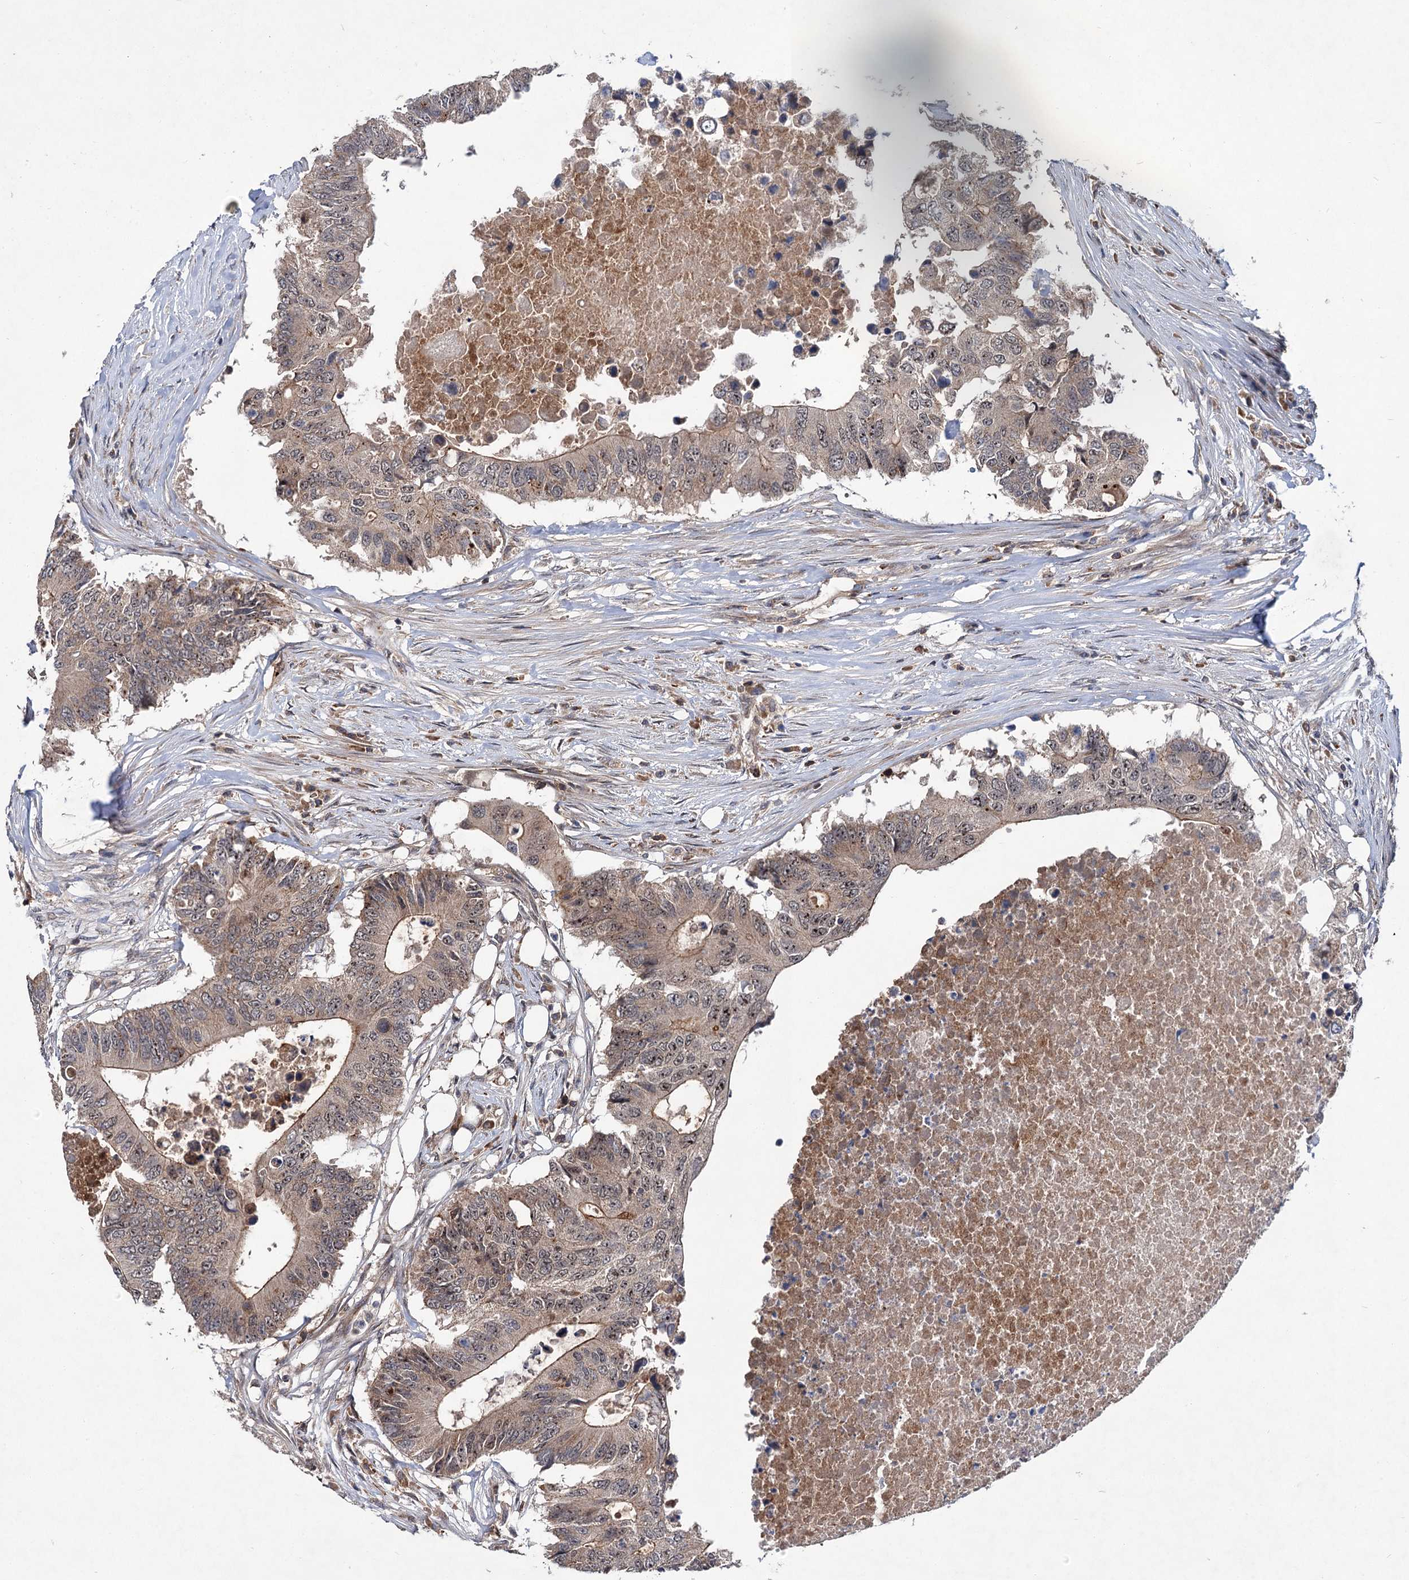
{"staining": {"intensity": "moderate", "quantity": ">75%", "location": "cytoplasmic/membranous,nuclear"}, "tissue": "colorectal cancer", "cell_type": "Tumor cells", "image_type": "cancer", "snomed": [{"axis": "morphology", "description": "Adenocarcinoma, NOS"}, {"axis": "topography", "description": "Colon"}], "caption": "This image exhibits immunohistochemistry staining of adenocarcinoma (colorectal), with medium moderate cytoplasmic/membranous and nuclear positivity in about >75% of tumor cells.", "gene": "ABLIM1", "patient": {"sex": "male", "age": 71}}